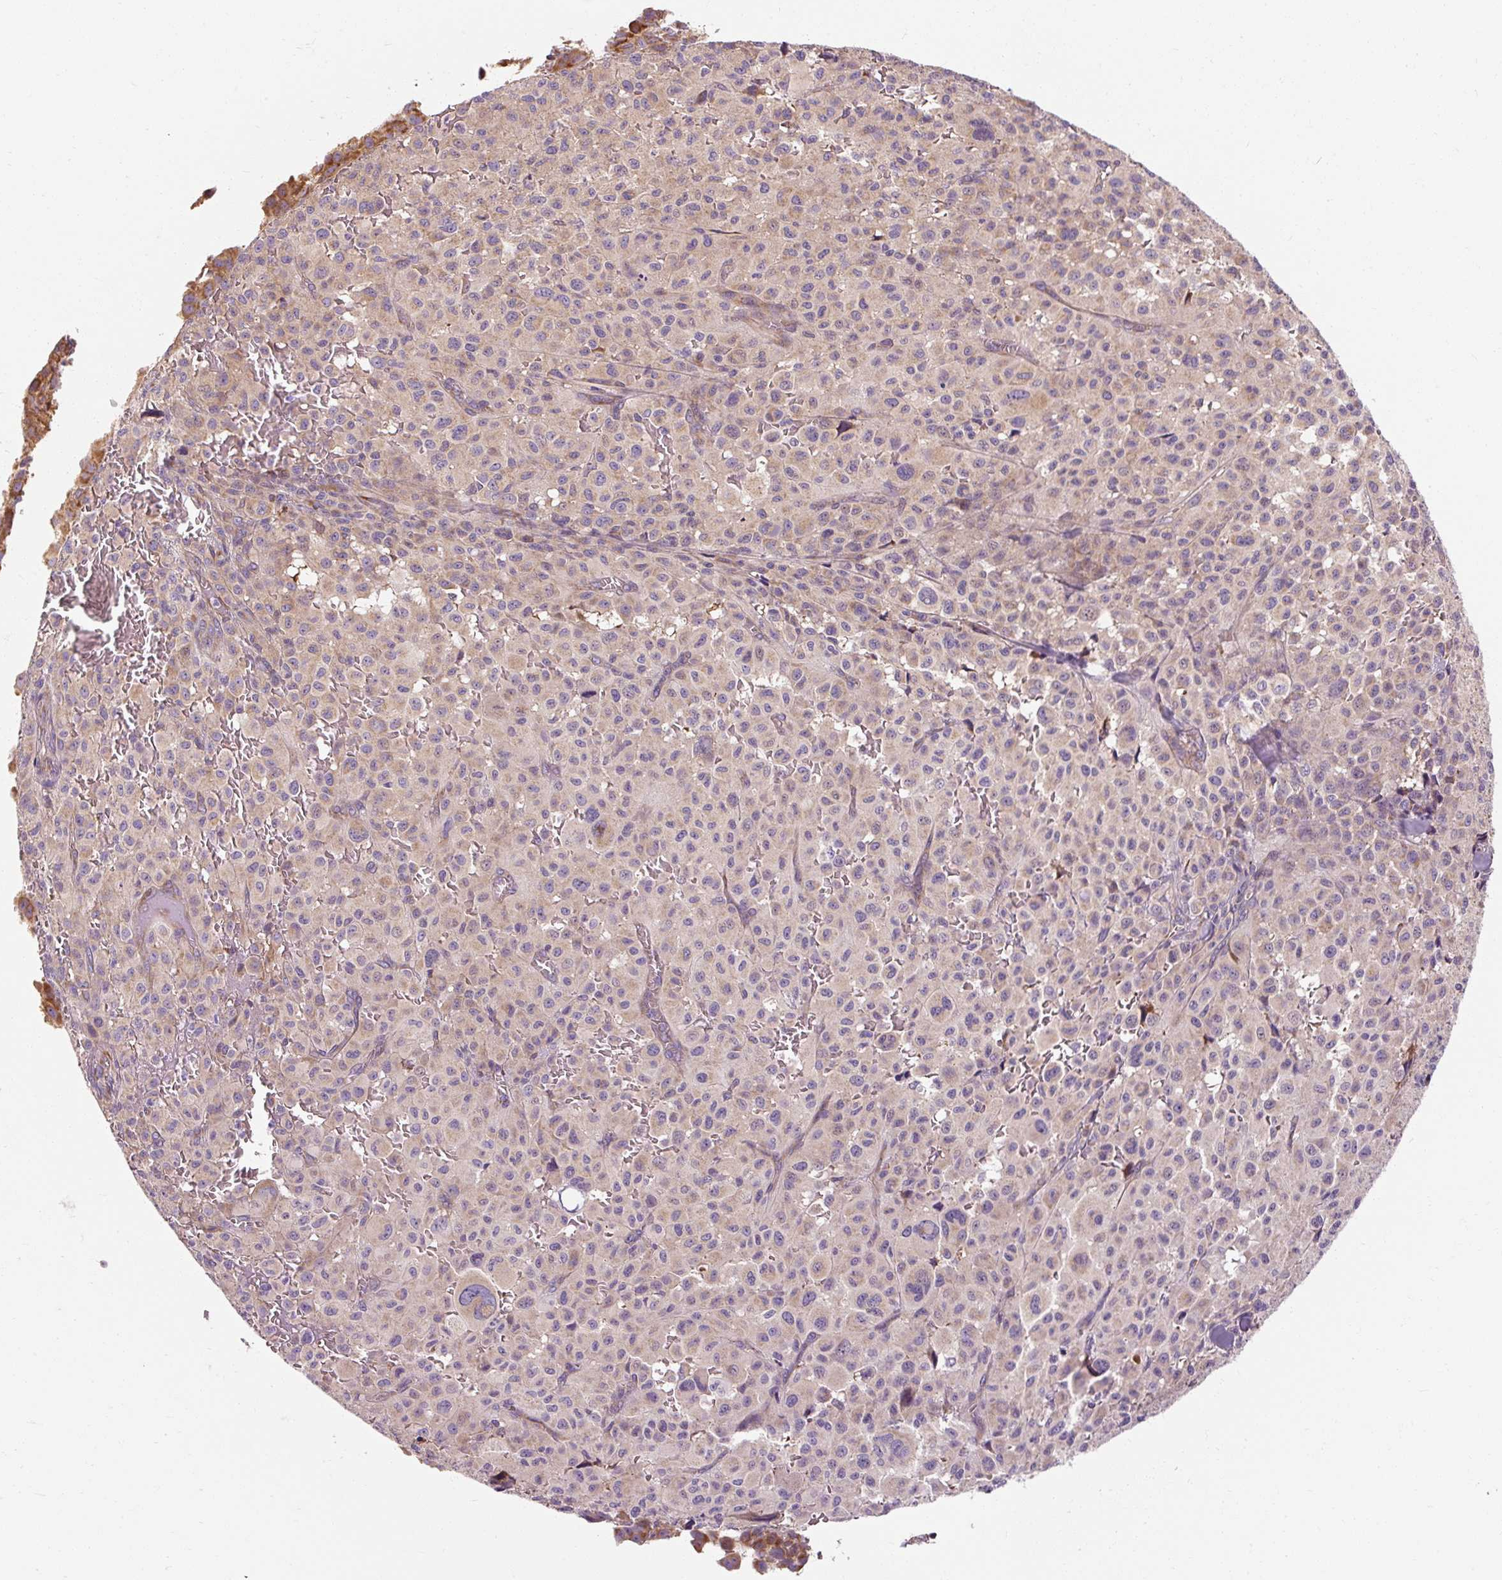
{"staining": {"intensity": "moderate", "quantity": "25%-75%", "location": "cytoplasmic/membranous"}, "tissue": "melanoma", "cell_type": "Tumor cells", "image_type": "cancer", "snomed": [{"axis": "morphology", "description": "Malignant melanoma, NOS"}, {"axis": "topography", "description": "Skin"}], "caption": "DAB immunohistochemical staining of malignant melanoma exhibits moderate cytoplasmic/membranous protein expression in about 25%-75% of tumor cells.", "gene": "PRSS48", "patient": {"sex": "female", "age": 74}}